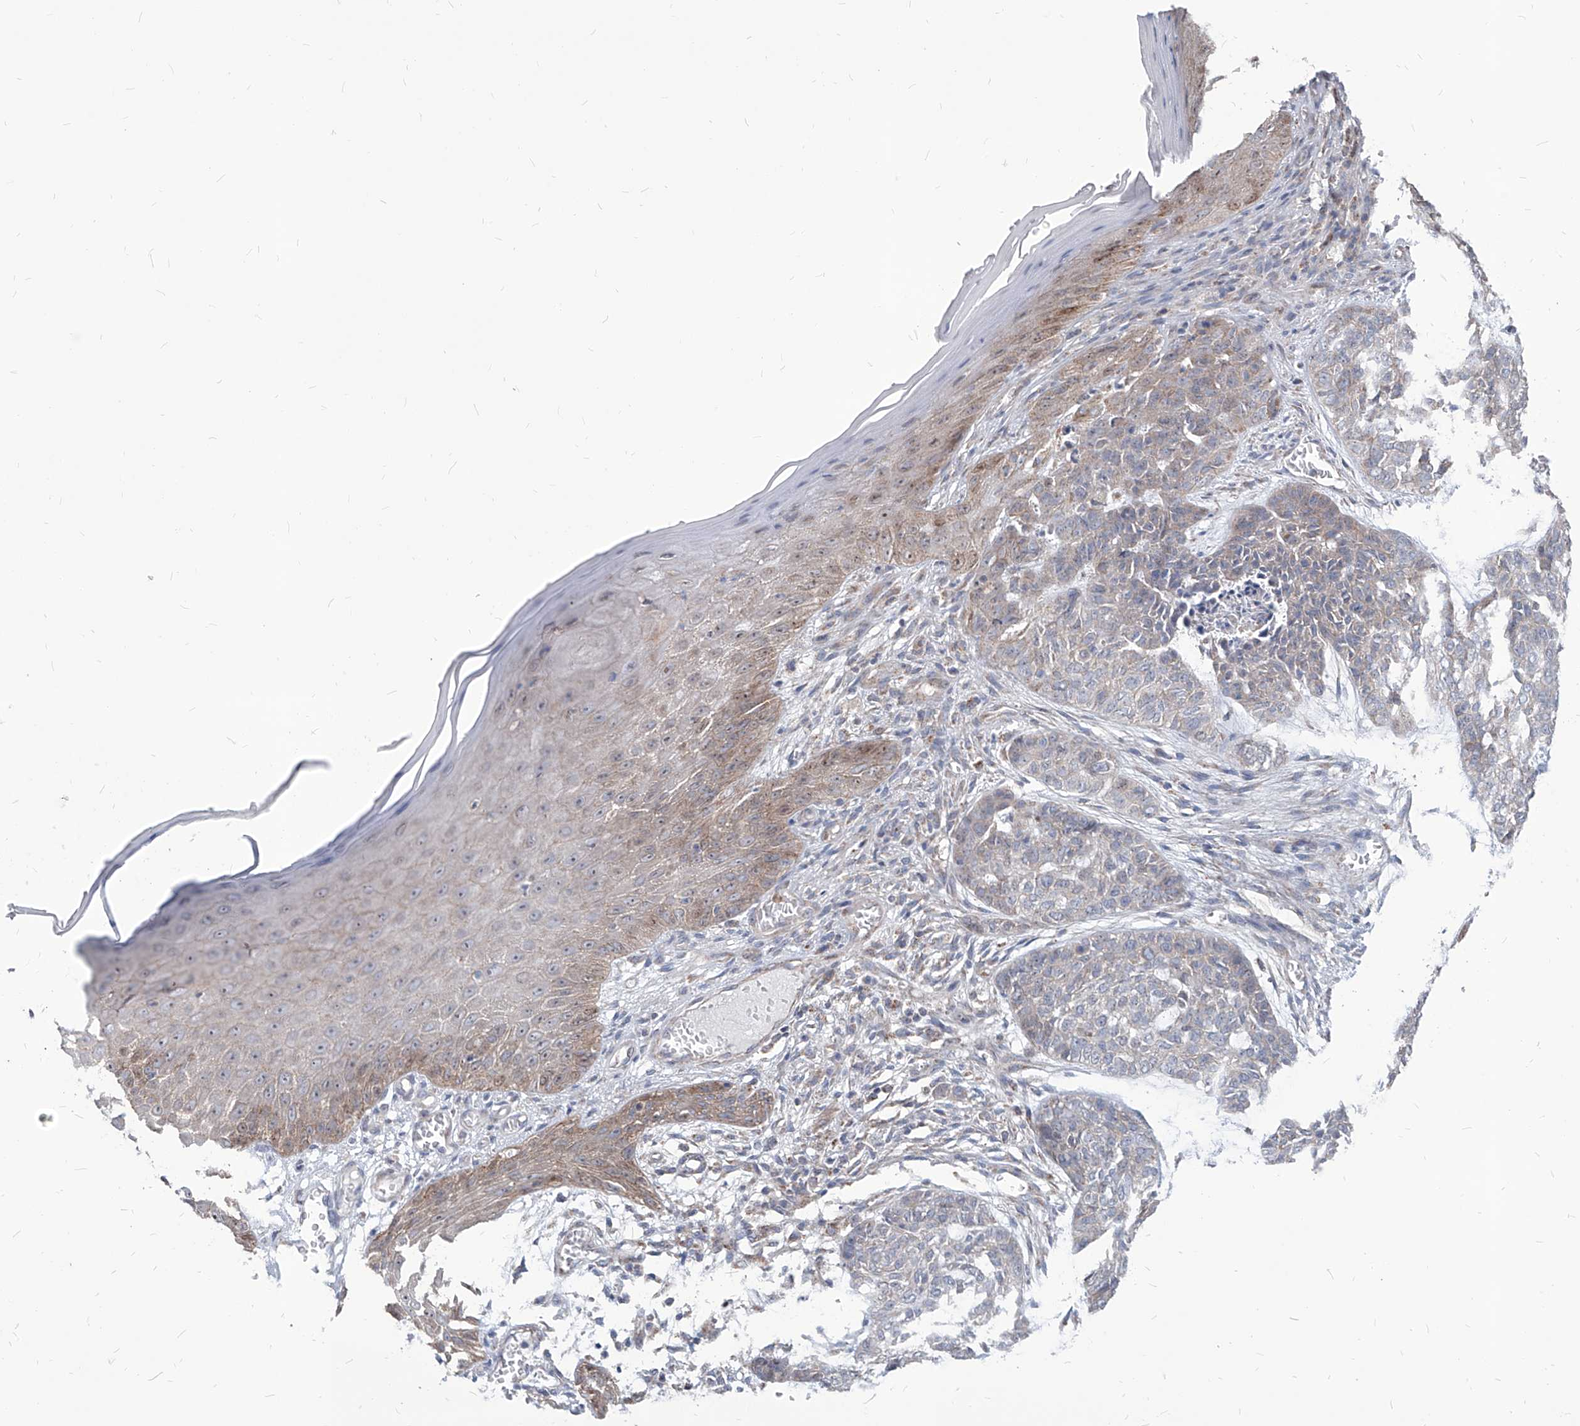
{"staining": {"intensity": "weak", "quantity": "25%-75%", "location": "cytoplasmic/membranous"}, "tissue": "skin cancer", "cell_type": "Tumor cells", "image_type": "cancer", "snomed": [{"axis": "morphology", "description": "Basal cell carcinoma"}, {"axis": "topography", "description": "Skin"}], "caption": "Immunohistochemical staining of human basal cell carcinoma (skin) reveals weak cytoplasmic/membranous protein positivity in about 25%-75% of tumor cells.", "gene": "AGPS", "patient": {"sex": "female", "age": 64}}